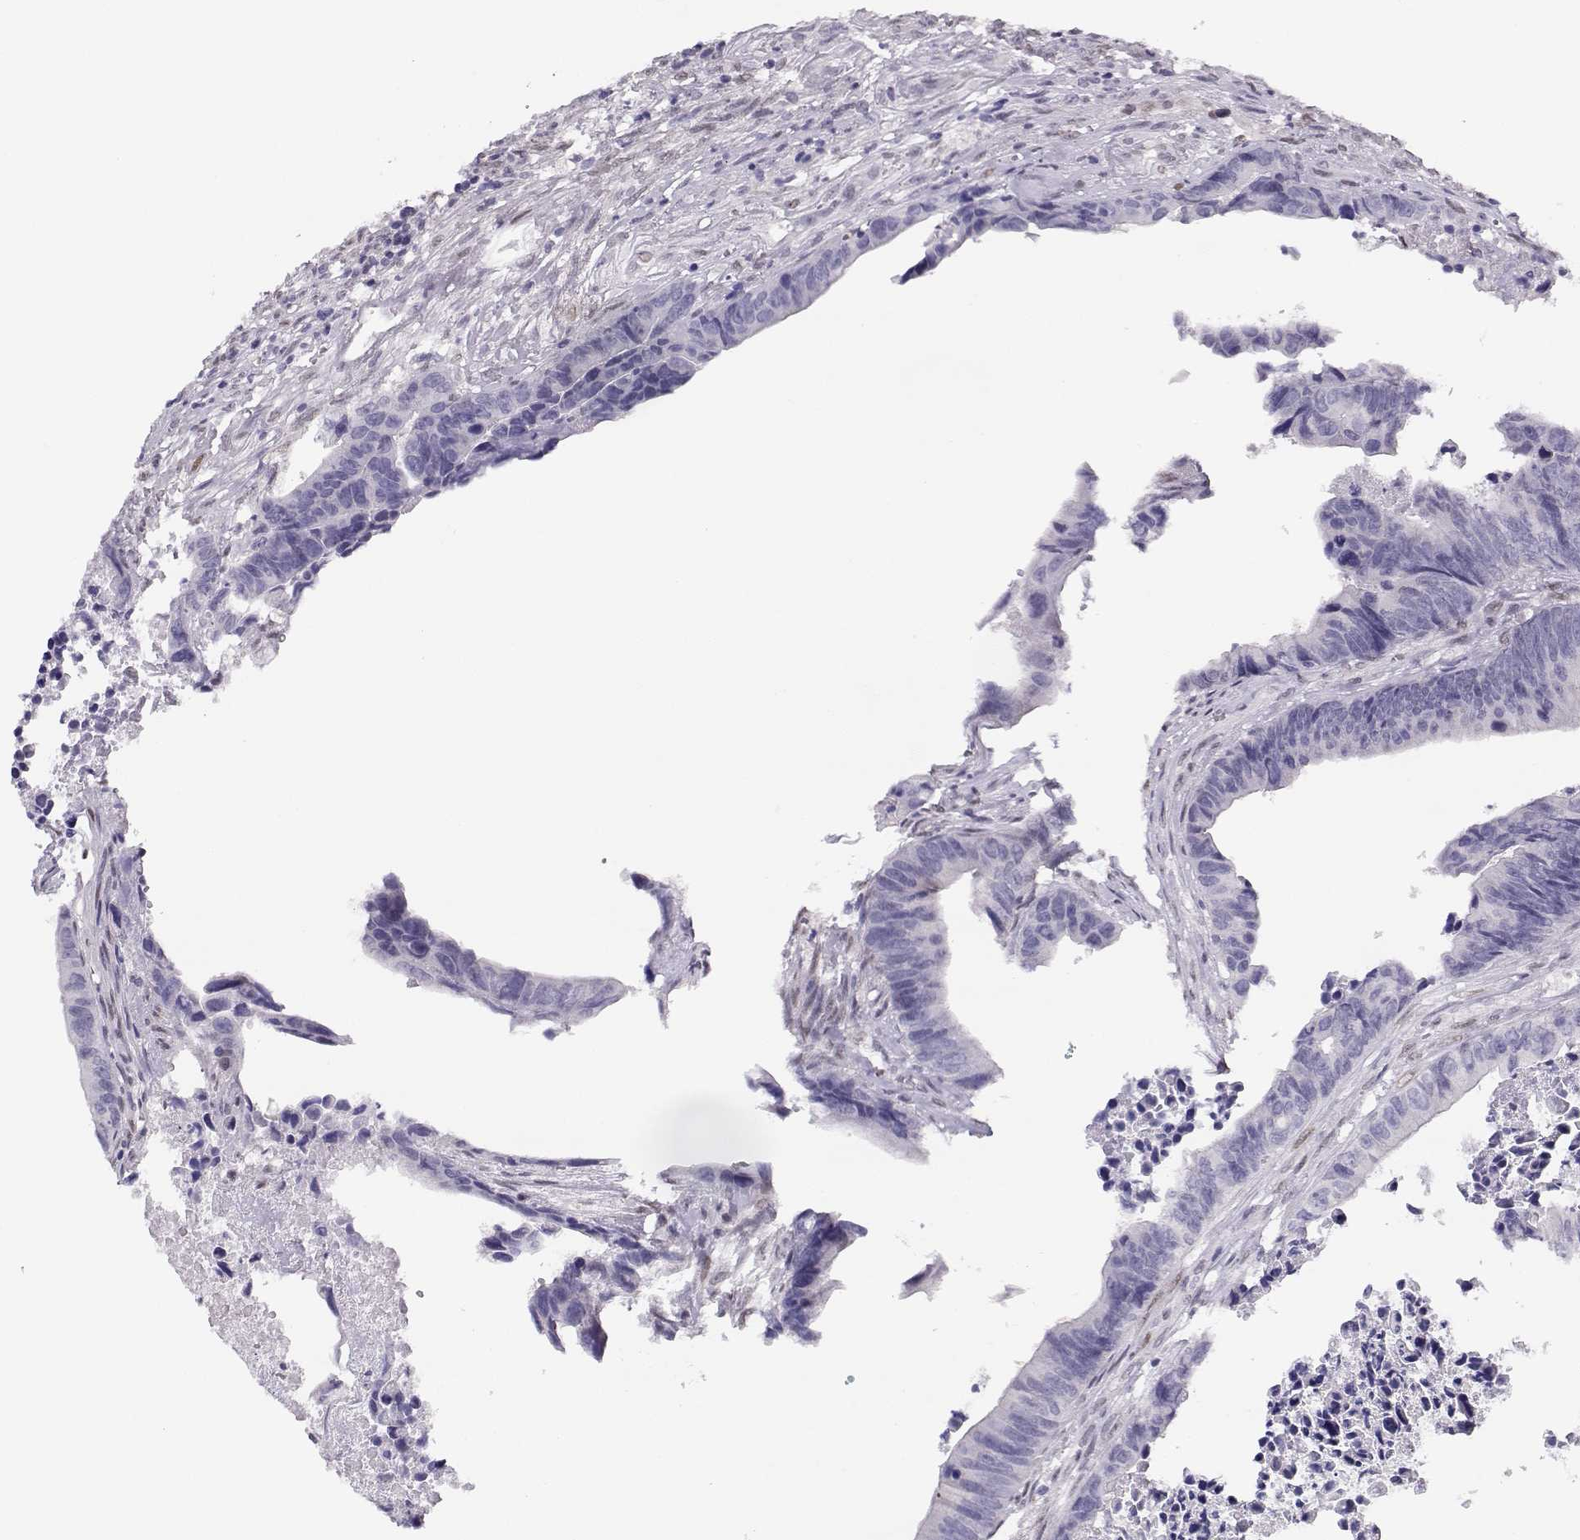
{"staining": {"intensity": "negative", "quantity": "none", "location": "none"}, "tissue": "colorectal cancer", "cell_type": "Tumor cells", "image_type": "cancer", "snomed": [{"axis": "morphology", "description": "Adenocarcinoma, NOS"}, {"axis": "topography", "description": "Colon"}], "caption": "The IHC photomicrograph has no significant staining in tumor cells of colorectal cancer tissue. (DAB (3,3'-diaminobenzidine) IHC with hematoxylin counter stain).", "gene": "POLI", "patient": {"sex": "female", "age": 87}}